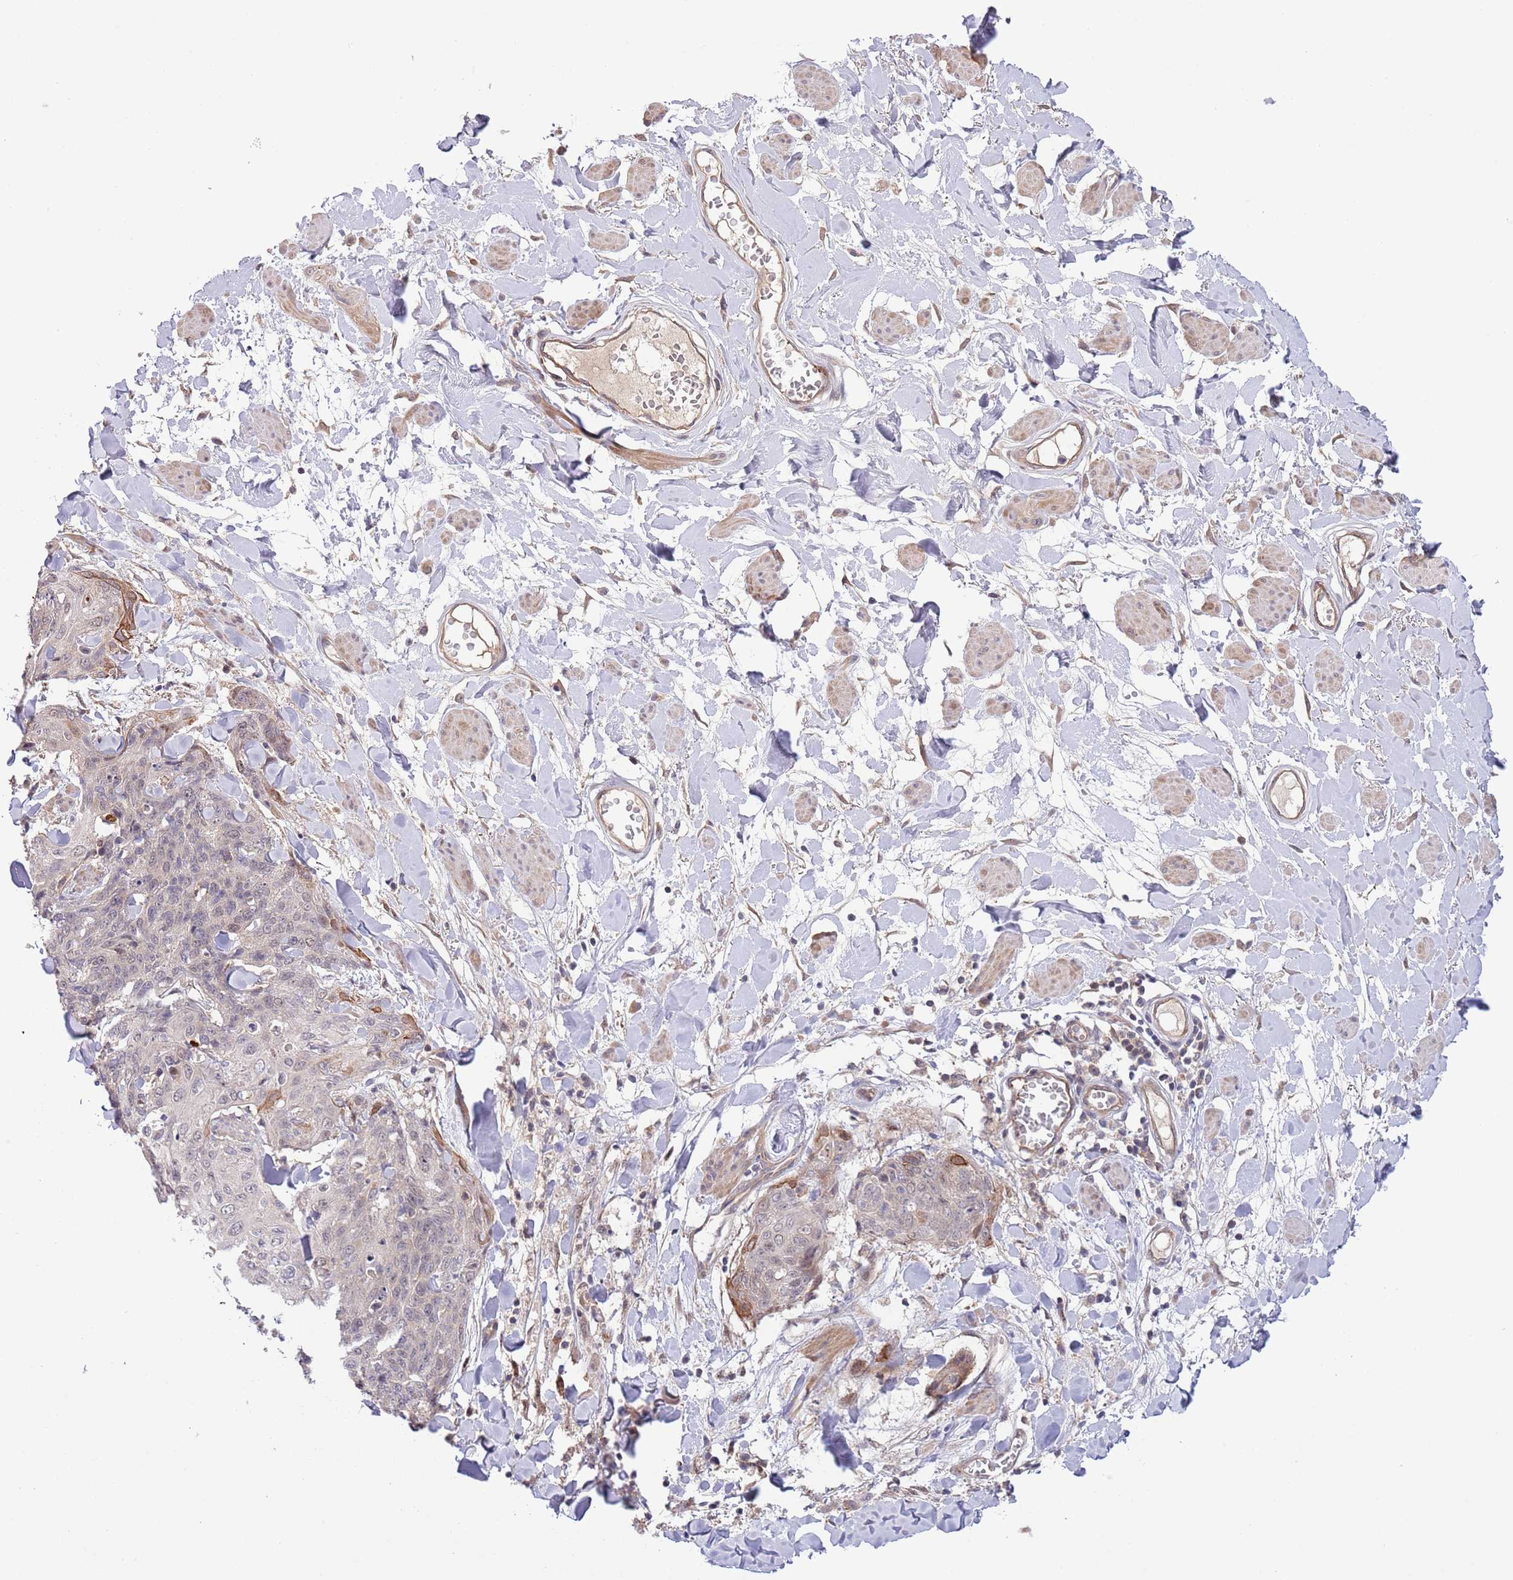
{"staining": {"intensity": "moderate", "quantity": "<25%", "location": "cytoplasmic/membranous"}, "tissue": "skin cancer", "cell_type": "Tumor cells", "image_type": "cancer", "snomed": [{"axis": "morphology", "description": "Squamous cell carcinoma, NOS"}, {"axis": "topography", "description": "Skin"}, {"axis": "topography", "description": "Vulva"}], "caption": "Squamous cell carcinoma (skin) tissue exhibits moderate cytoplasmic/membranous positivity in about <25% of tumor cells", "gene": "PRR16", "patient": {"sex": "female", "age": 85}}